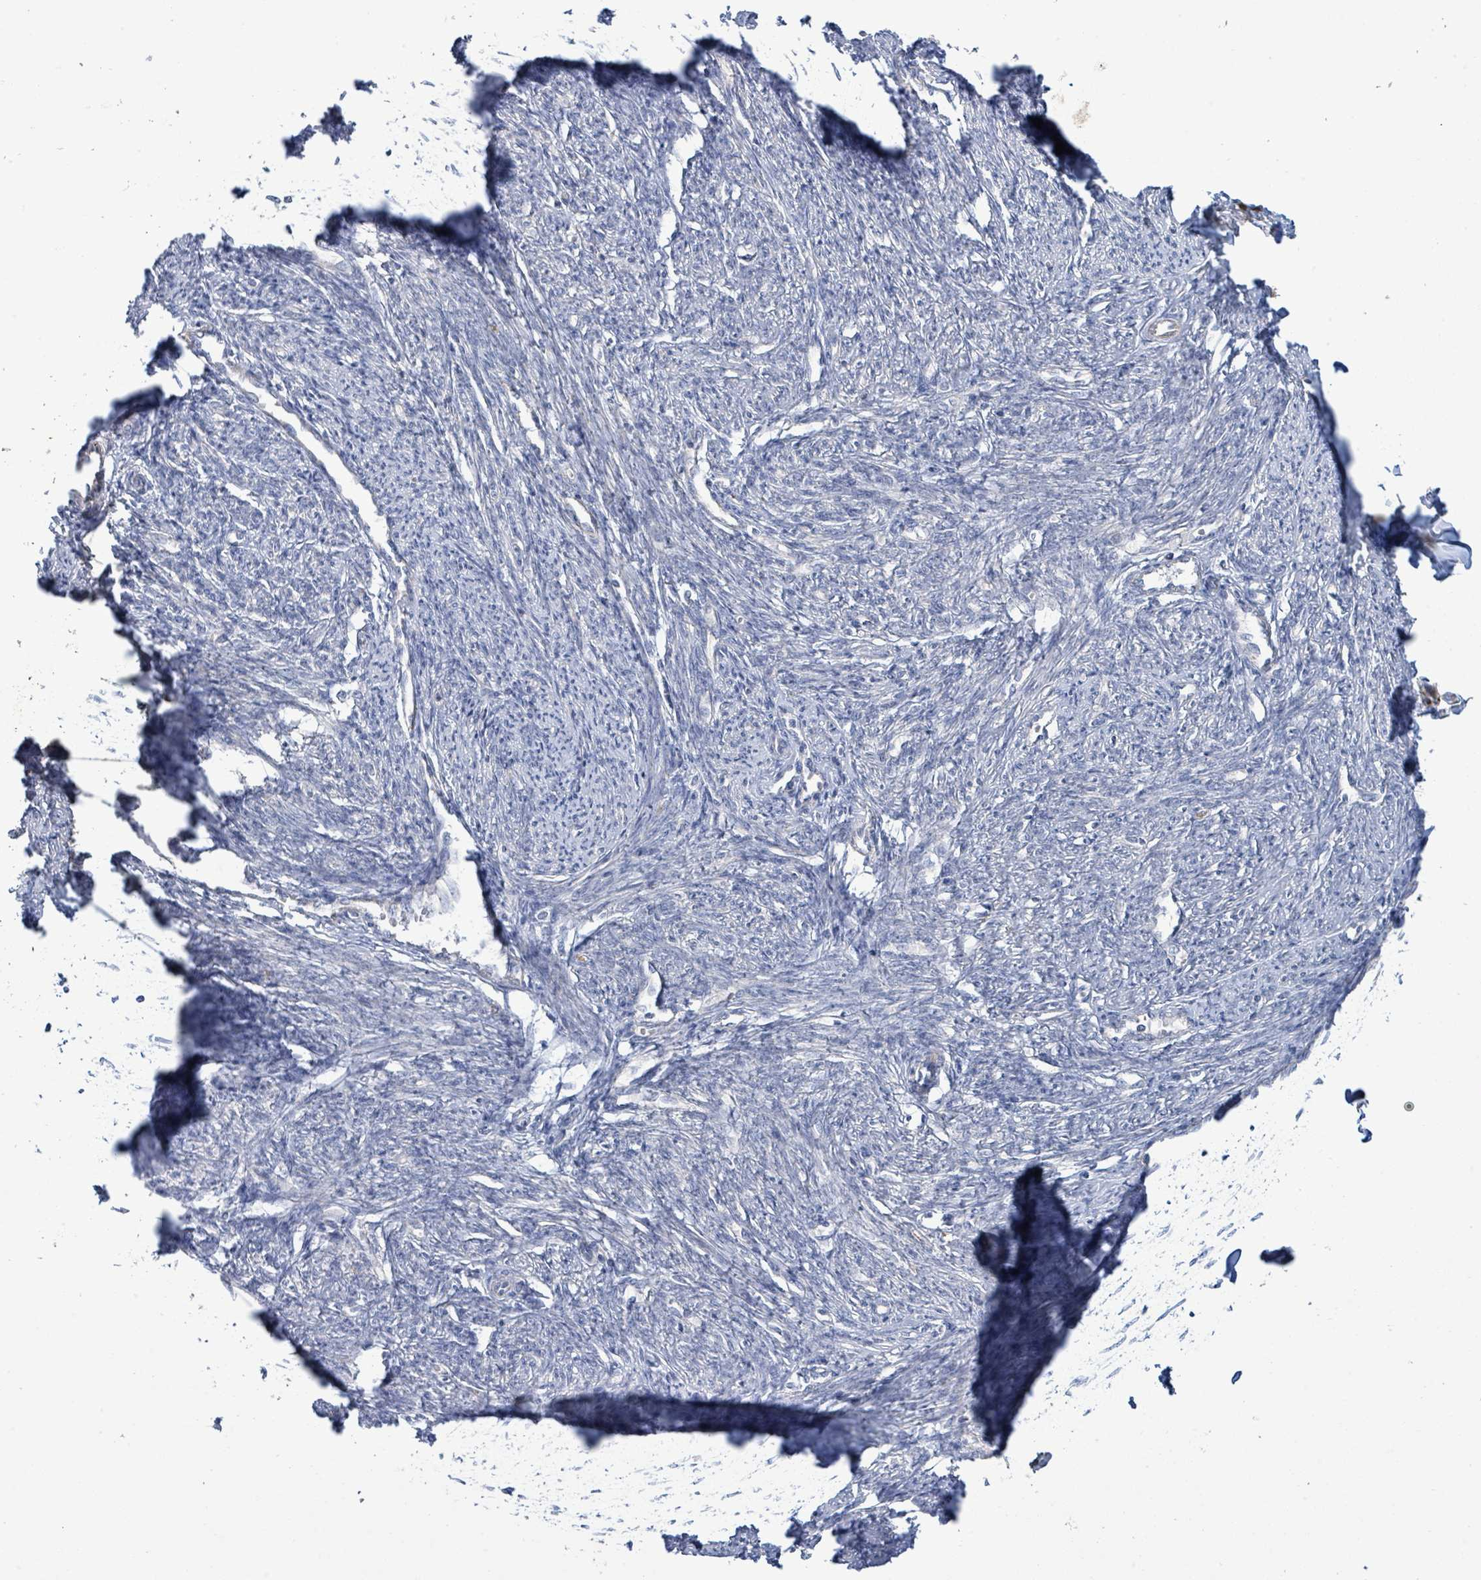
{"staining": {"intensity": "negative", "quantity": "none", "location": "none"}, "tissue": "smooth muscle", "cell_type": "Smooth muscle cells", "image_type": "normal", "snomed": [{"axis": "morphology", "description": "Normal tissue, NOS"}, {"axis": "topography", "description": "Smooth muscle"}, {"axis": "topography", "description": "Fallopian tube"}], "caption": "Human smooth muscle stained for a protein using immunohistochemistry (IHC) demonstrates no staining in smooth muscle cells.", "gene": "ALG12", "patient": {"sex": "female", "age": 59}}